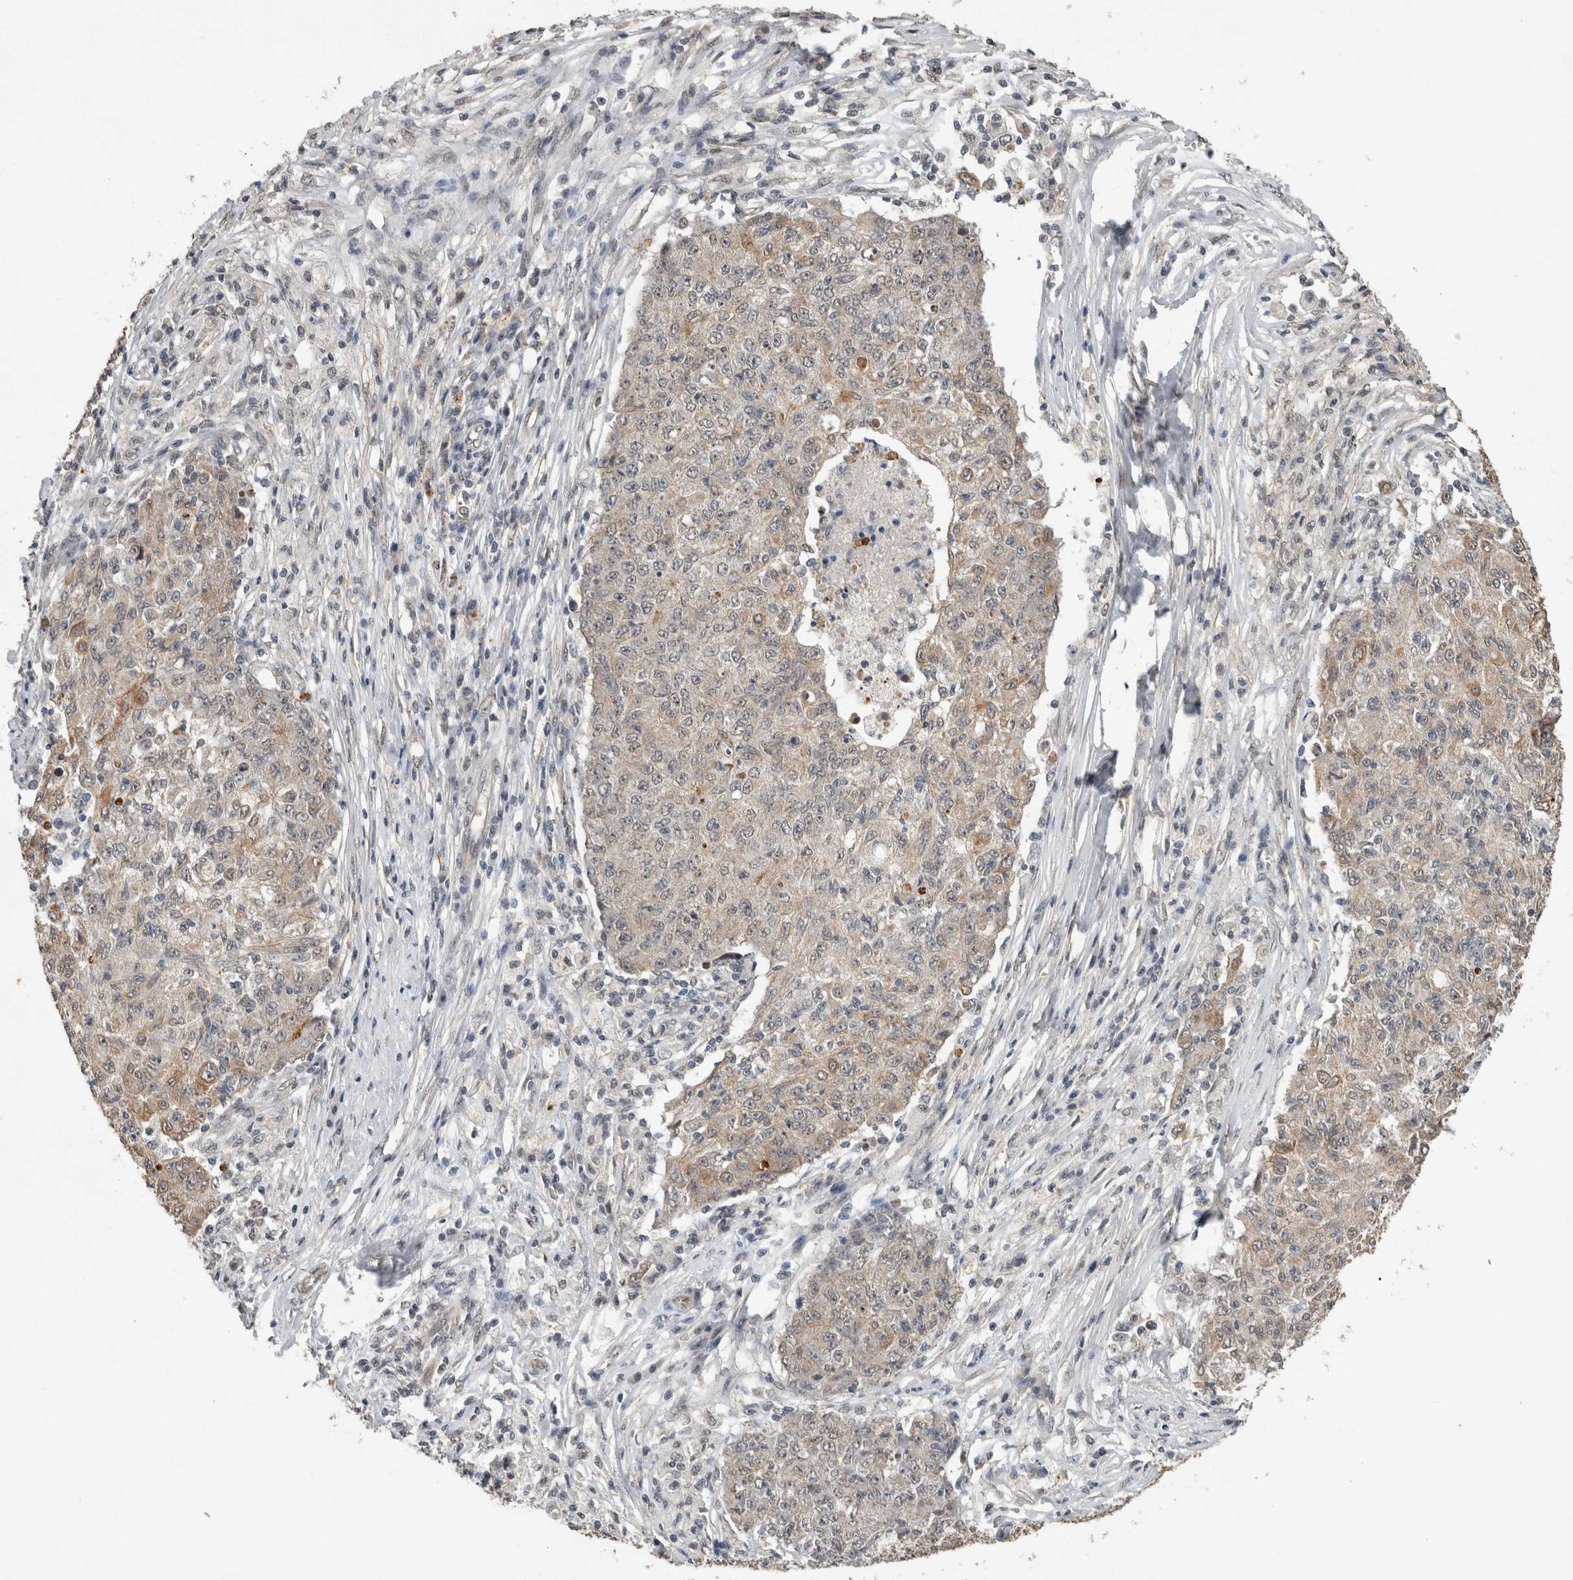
{"staining": {"intensity": "weak", "quantity": "<25%", "location": "cytoplasmic/membranous"}, "tissue": "ovarian cancer", "cell_type": "Tumor cells", "image_type": "cancer", "snomed": [{"axis": "morphology", "description": "Carcinoma, endometroid"}, {"axis": "topography", "description": "Ovary"}], "caption": "A high-resolution histopathology image shows immunohistochemistry staining of ovarian cancer, which demonstrates no significant staining in tumor cells.", "gene": "RHPN1", "patient": {"sex": "female", "age": 42}}